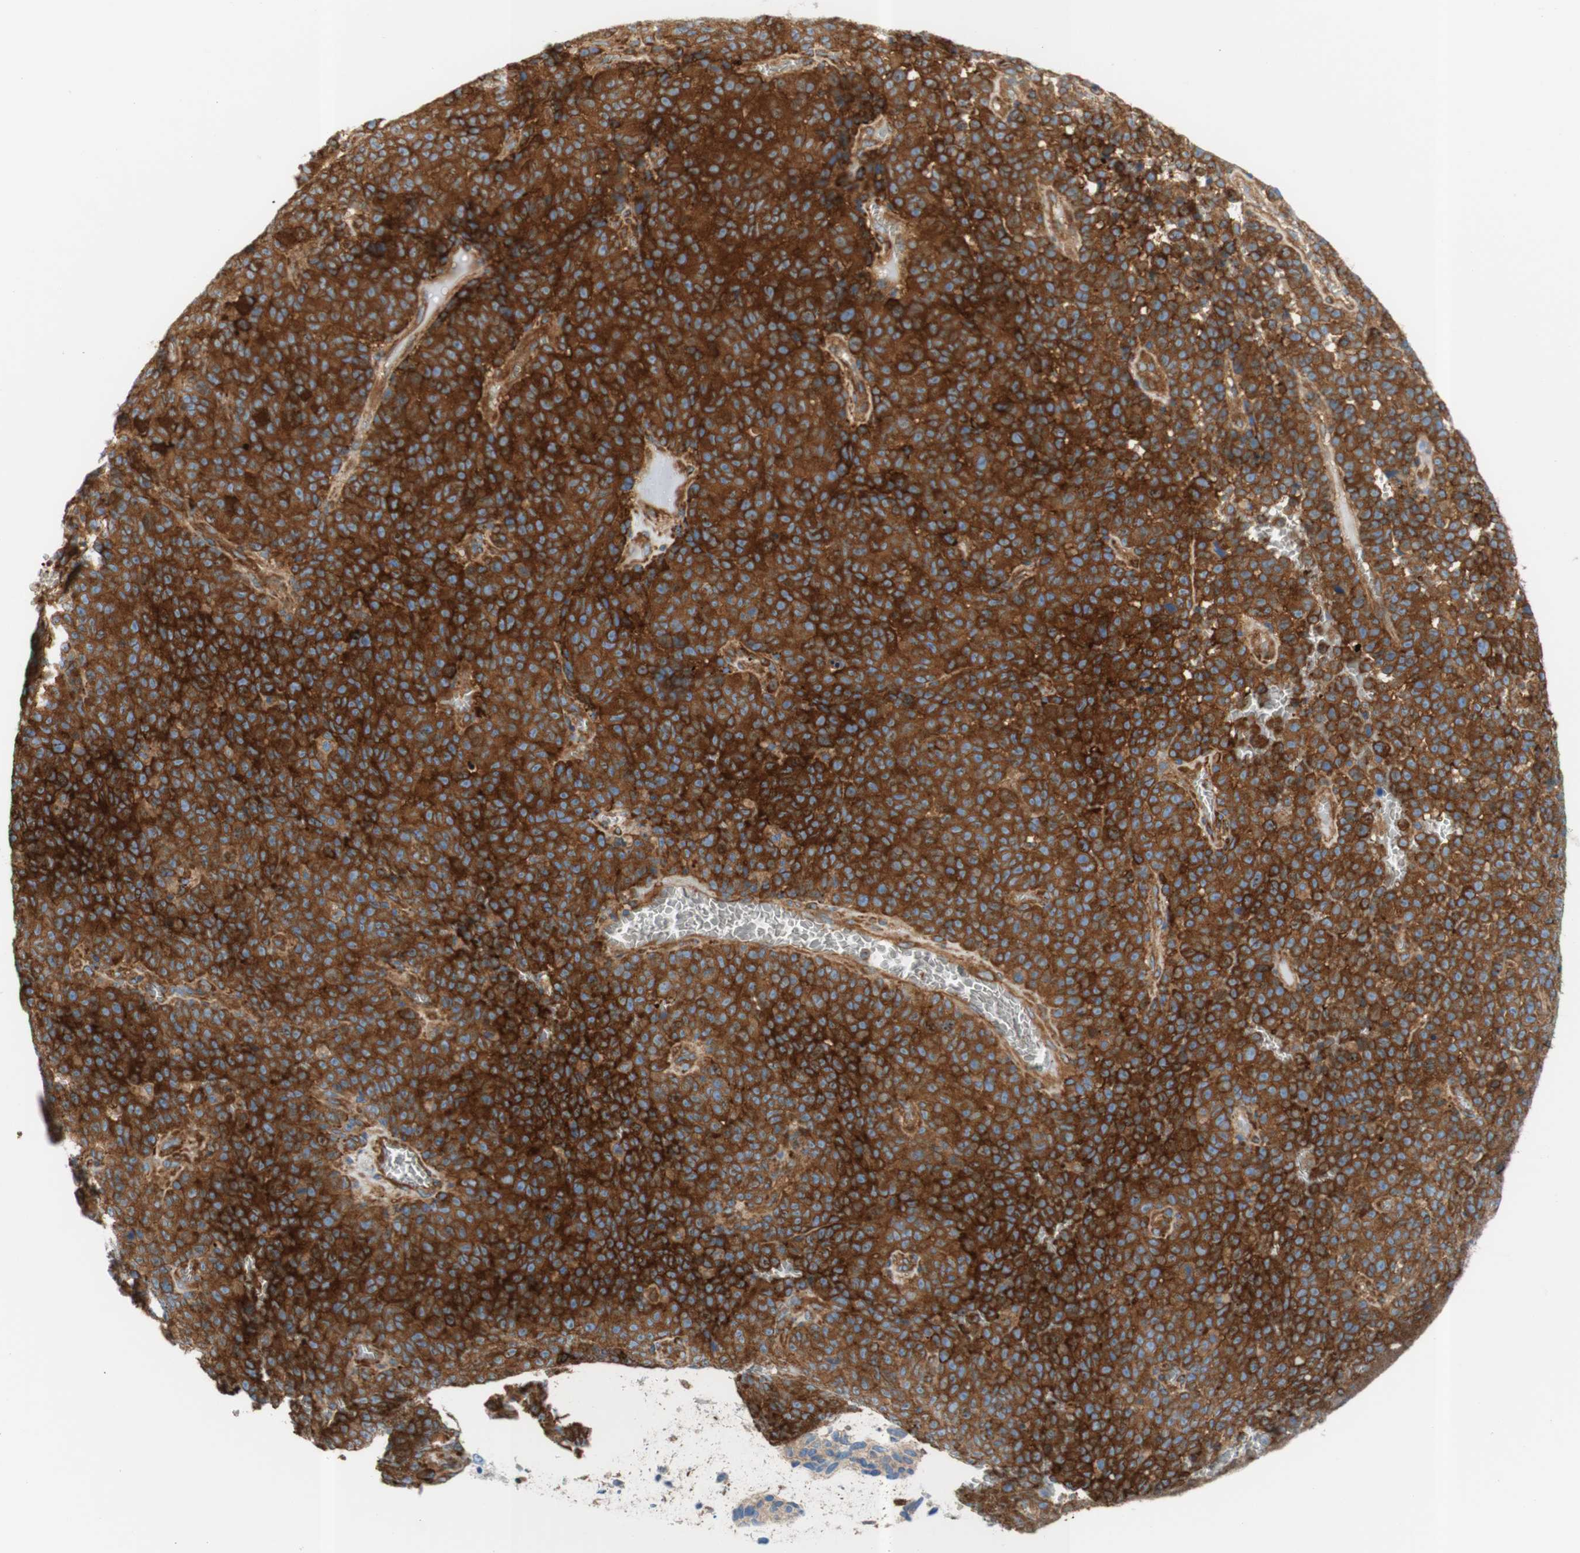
{"staining": {"intensity": "strong", "quantity": ">75%", "location": "cytoplasmic/membranous"}, "tissue": "melanoma", "cell_type": "Tumor cells", "image_type": "cancer", "snomed": [{"axis": "morphology", "description": "Malignant melanoma, NOS"}, {"axis": "topography", "description": "Skin"}], "caption": "Immunohistochemistry (DAB) staining of malignant melanoma shows strong cytoplasmic/membranous protein staining in about >75% of tumor cells.", "gene": "STOM", "patient": {"sex": "female", "age": 82}}